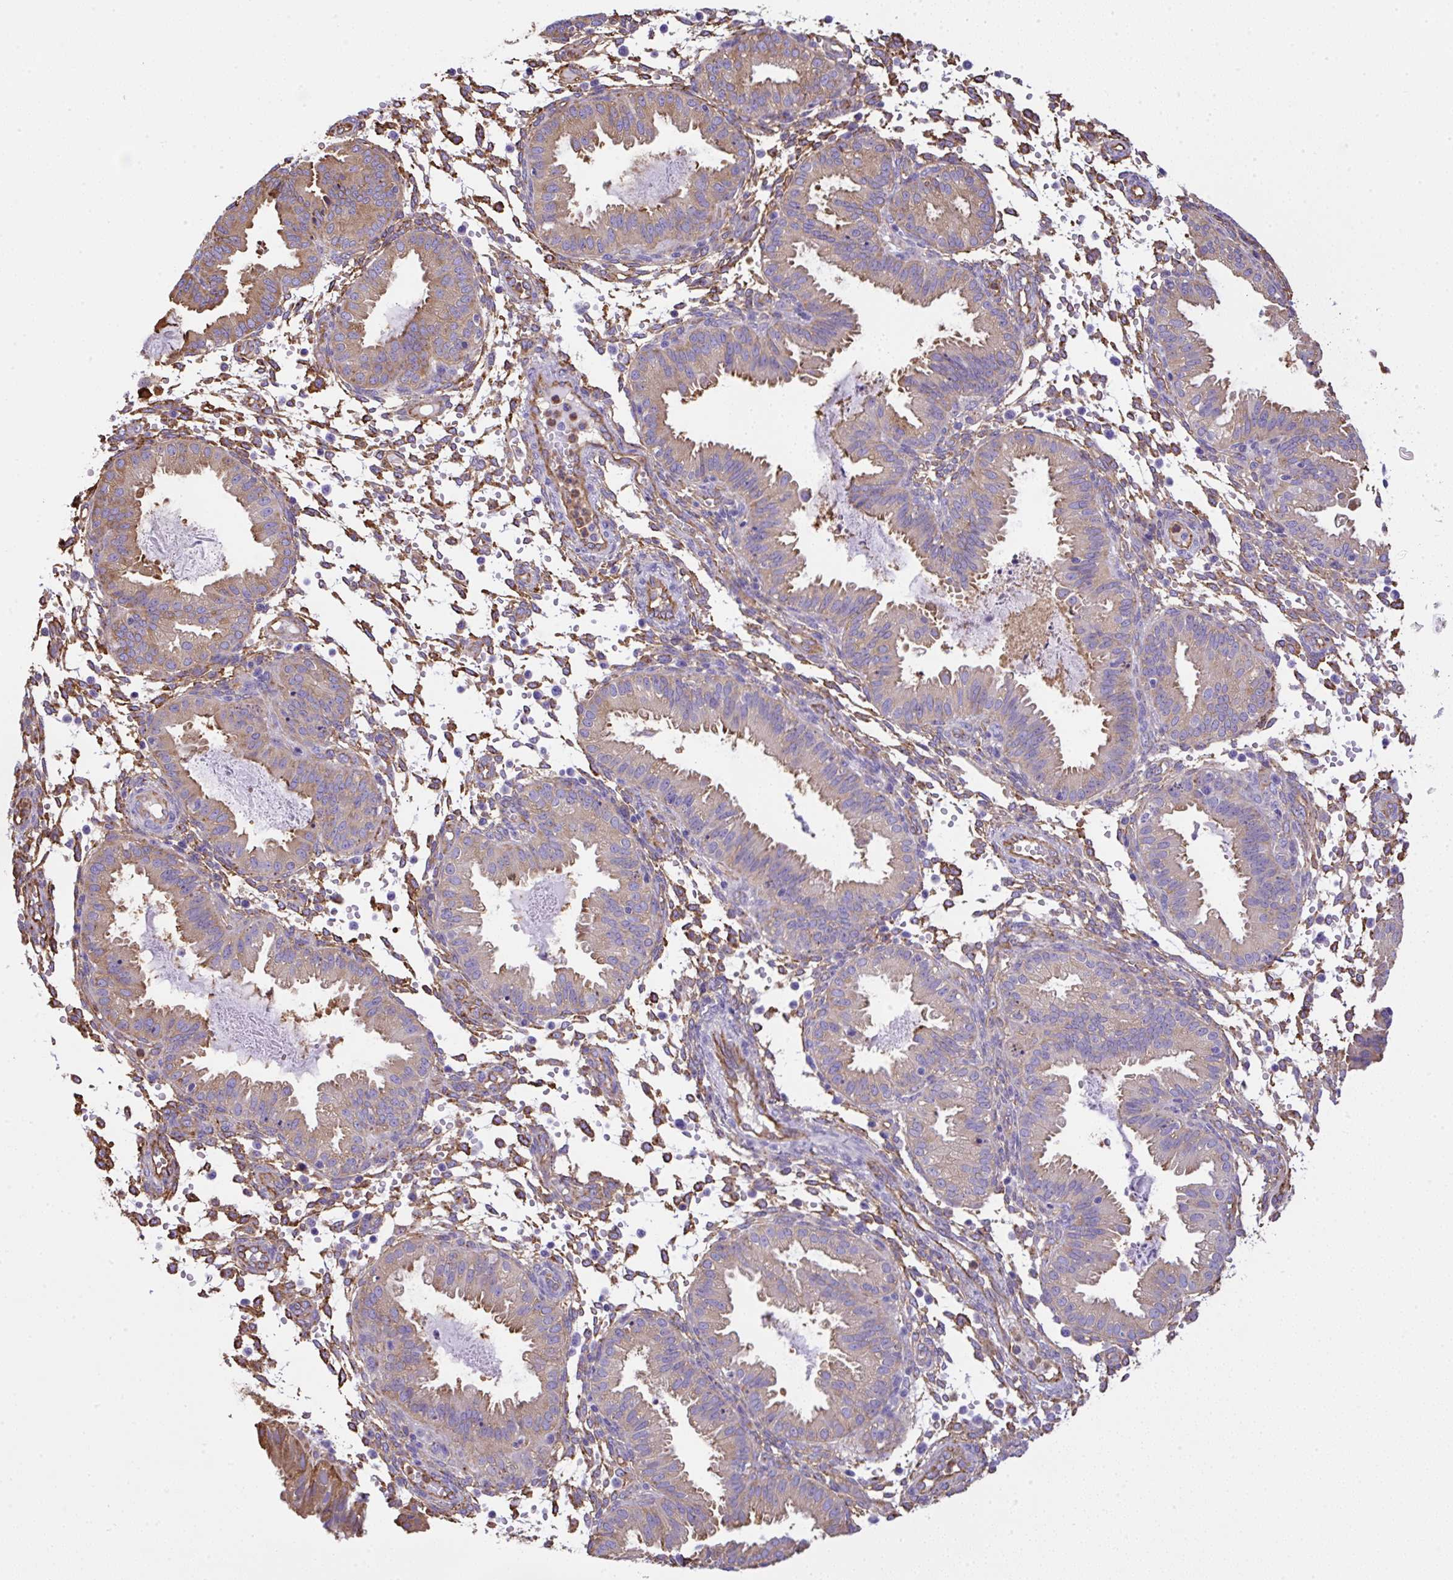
{"staining": {"intensity": "moderate", "quantity": "25%-75%", "location": "cytoplasmic/membranous"}, "tissue": "endometrium", "cell_type": "Cells in endometrial stroma", "image_type": "normal", "snomed": [{"axis": "morphology", "description": "Normal tissue, NOS"}, {"axis": "topography", "description": "Endometrium"}], "caption": "Immunohistochemistry of benign human endometrium reveals medium levels of moderate cytoplasmic/membranous staining in approximately 25%-75% of cells in endometrial stroma. (DAB (3,3'-diaminobenzidine) IHC, brown staining for protein, blue staining for nuclei).", "gene": "MAGEB5", "patient": {"sex": "female", "age": 33}}